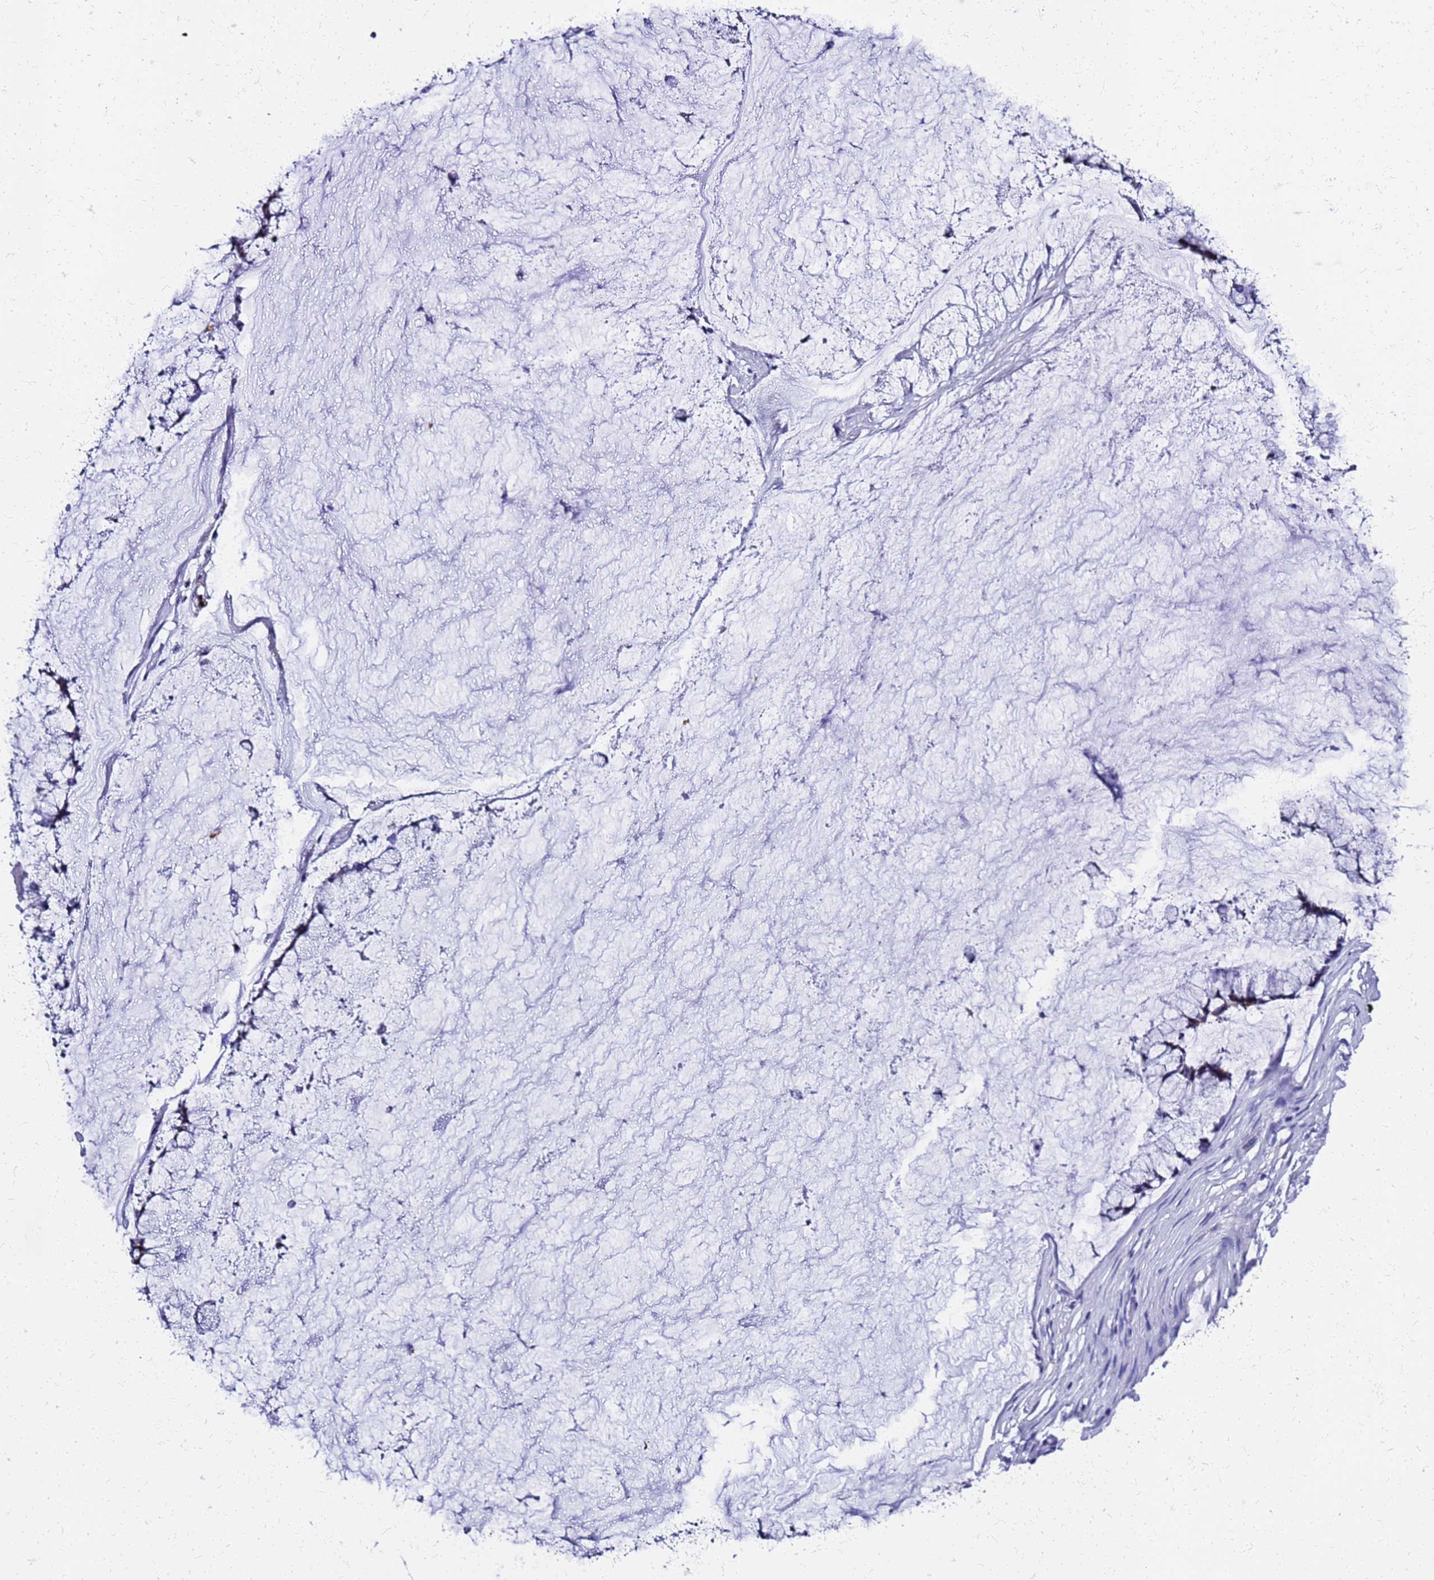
{"staining": {"intensity": "negative", "quantity": "none", "location": "none"}, "tissue": "ovarian cancer", "cell_type": "Tumor cells", "image_type": "cancer", "snomed": [{"axis": "morphology", "description": "Cystadenocarcinoma, mucinous, NOS"}, {"axis": "topography", "description": "Ovary"}], "caption": "This is an IHC micrograph of human ovarian cancer. There is no expression in tumor cells.", "gene": "SMIM21", "patient": {"sex": "female", "age": 42}}